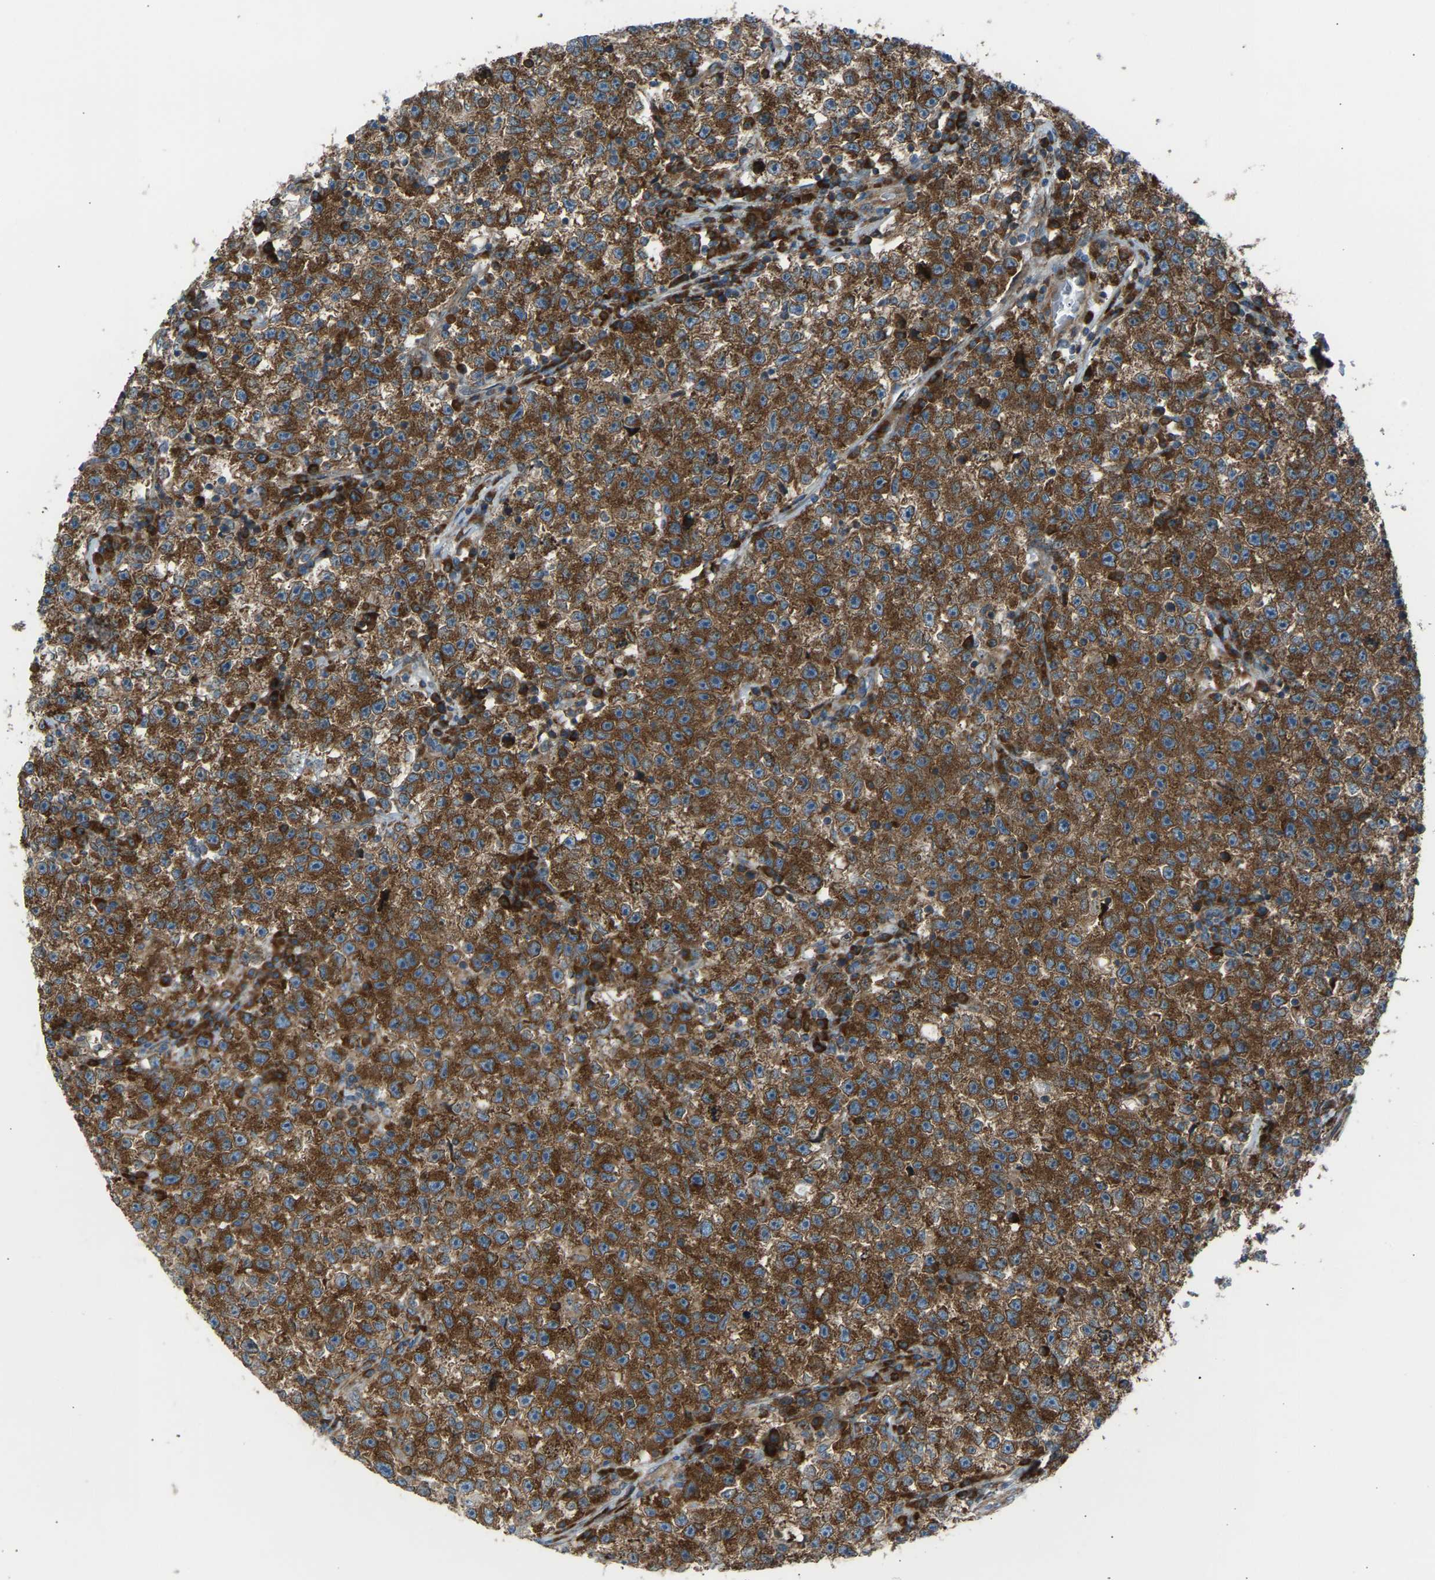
{"staining": {"intensity": "strong", "quantity": ">75%", "location": "cytoplasmic/membranous"}, "tissue": "testis cancer", "cell_type": "Tumor cells", "image_type": "cancer", "snomed": [{"axis": "morphology", "description": "Seminoma, NOS"}, {"axis": "topography", "description": "Testis"}], "caption": "Testis cancer (seminoma) stained for a protein shows strong cytoplasmic/membranous positivity in tumor cells.", "gene": "VPS41", "patient": {"sex": "male", "age": 22}}